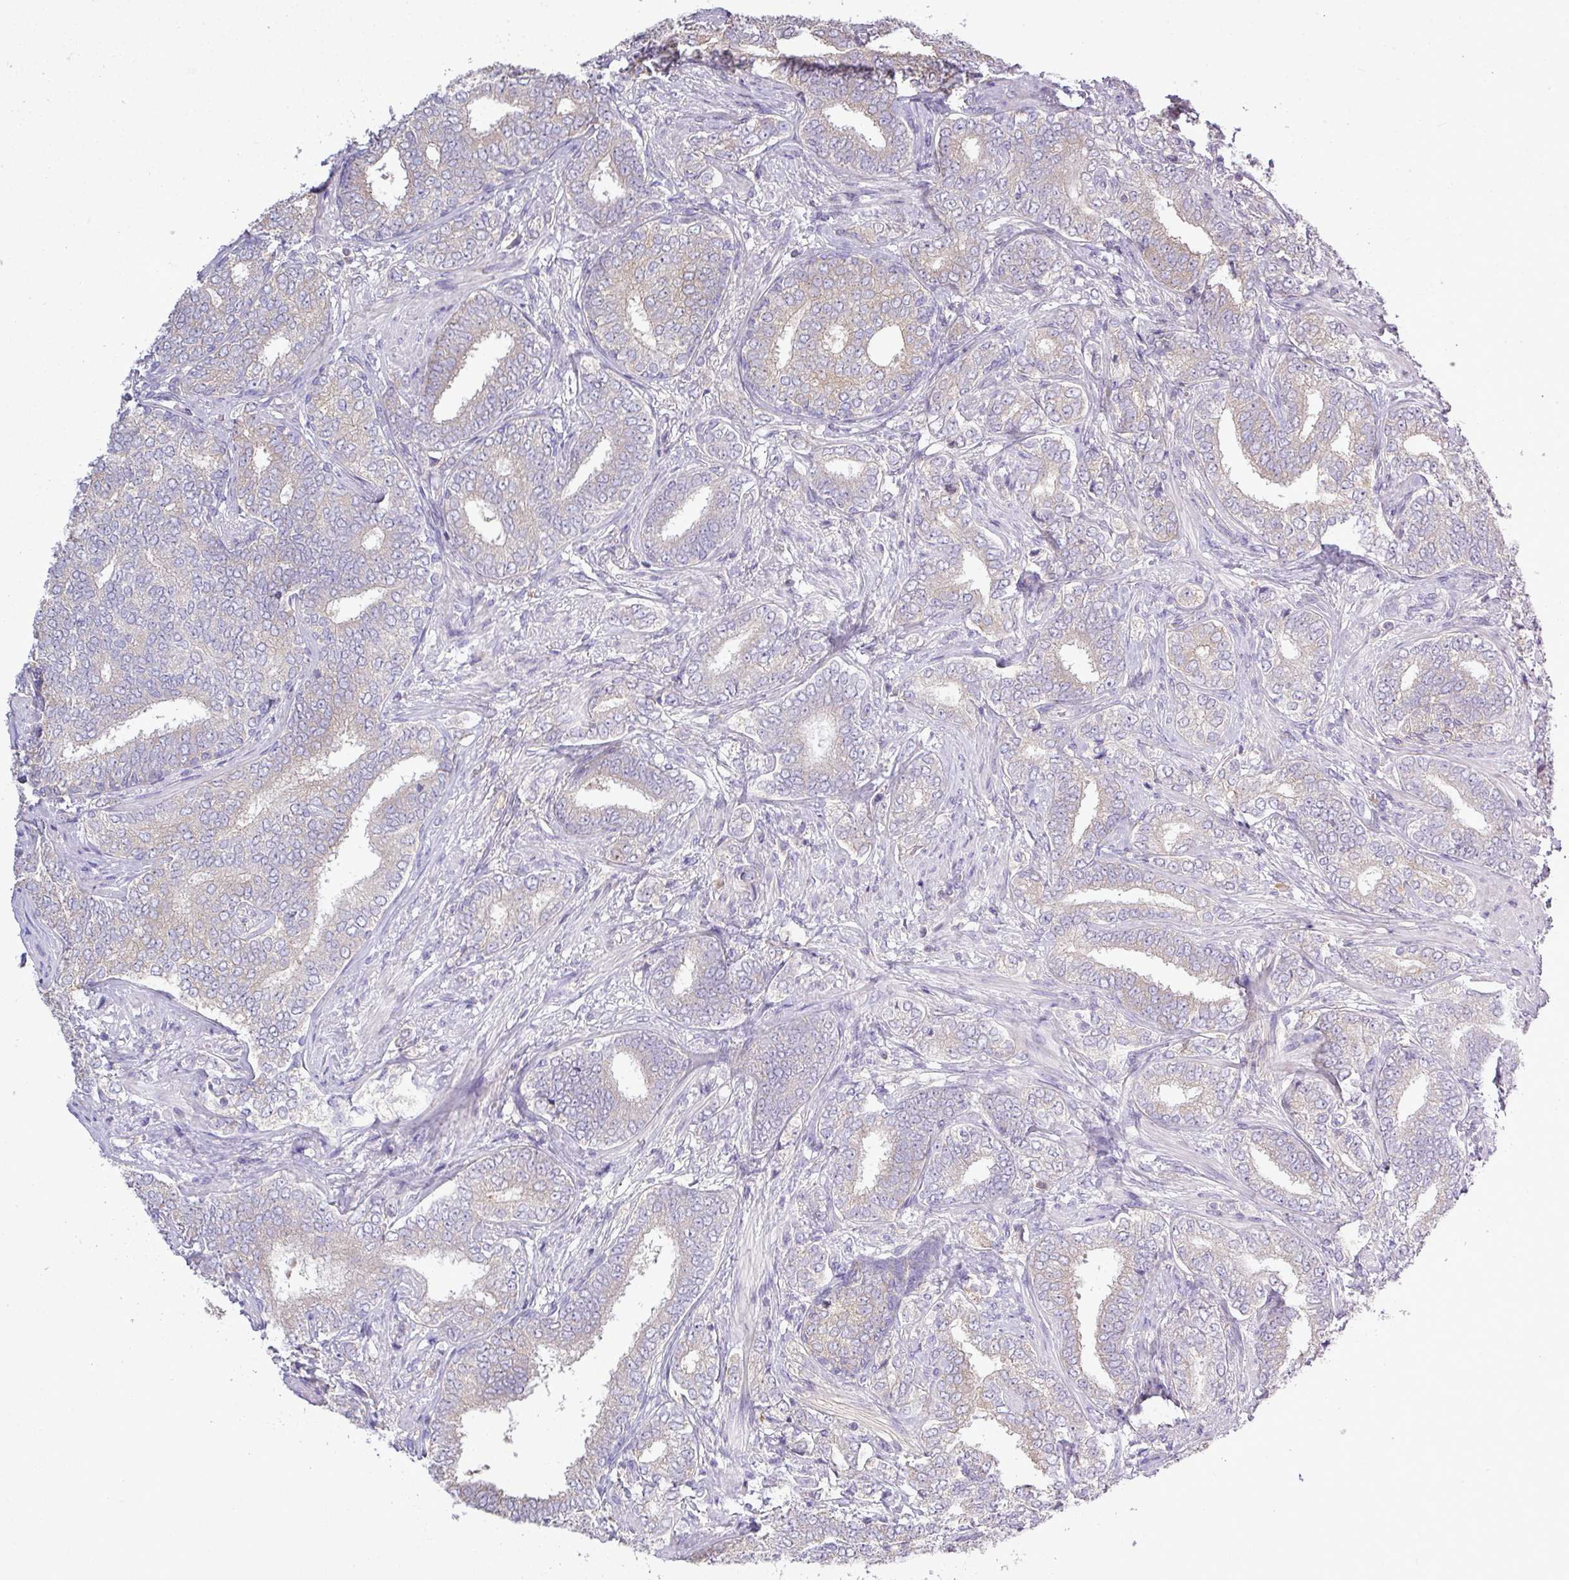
{"staining": {"intensity": "negative", "quantity": "none", "location": "none"}, "tissue": "prostate cancer", "cell_type": "Tumor cells", "image_type": "cancer", "snomed": [{"axis": "morphology", "description": "Adenocarcinoma, High grade"}, {"axis": "topography", "description": "Prostate"}], "caption": "Tumor cells are negative for brown protein staining in high-grade adenocarcinoma (prostate).", "gene": "STAT5A", "patient": {"sex": "male", "age": 72}}